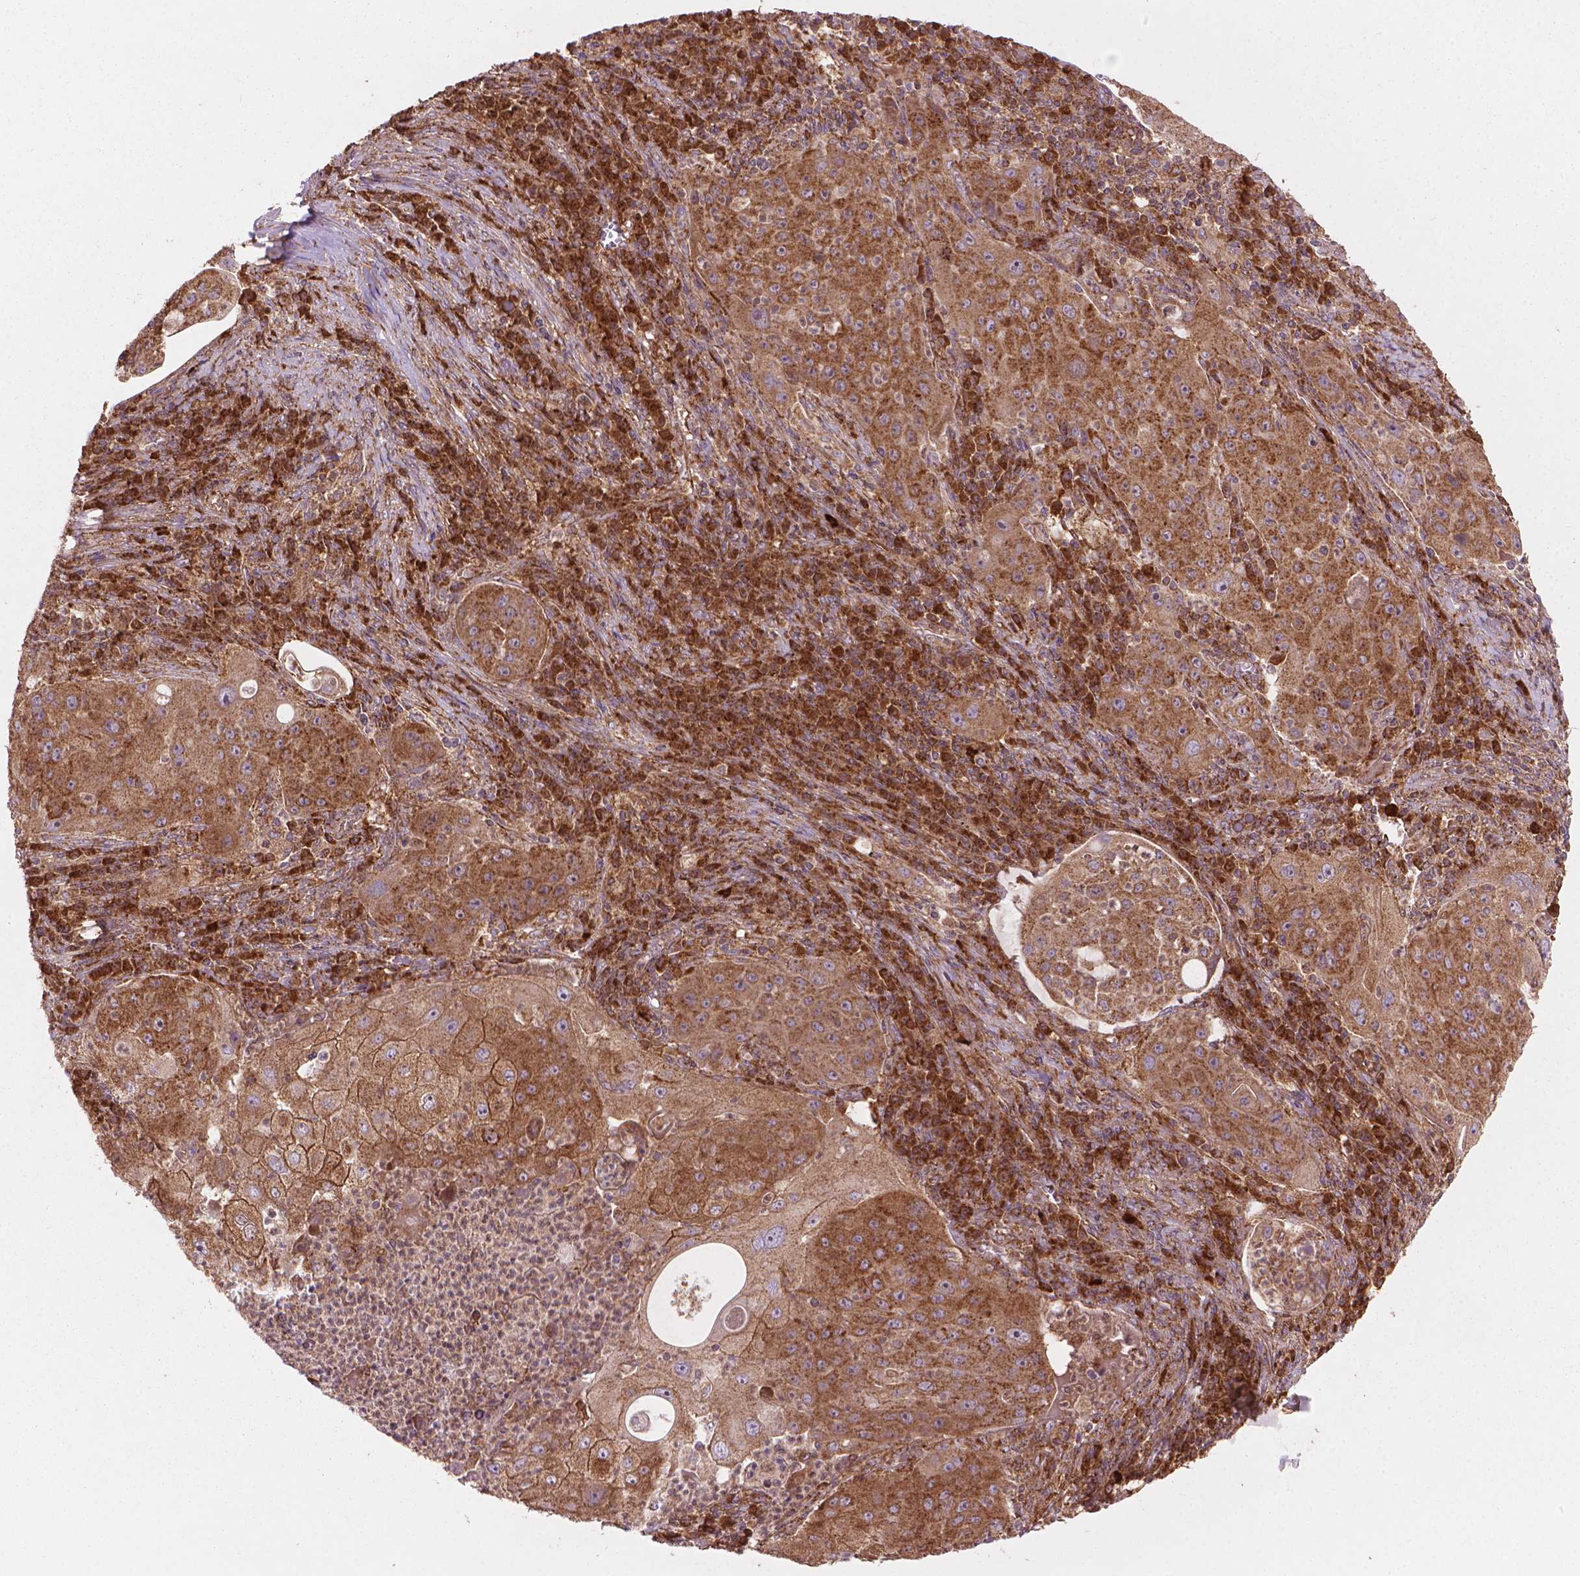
{"staining": {"intensity": "moderate", "quantity": ">75%", "location": "cytoplasmic/membranous"}, "tissue": "lung cancer", "cell_type": "Tumor cells", "image_type": "cancer", "snomed": [{"axis": "morphology", "description": "Squamous cell carcinoma, NOS"}, {"axis": "topography", "description": "Lung"}], "caption": "Protein staining by immunohistochemistry (IHC) displays moderate cytoplasmic/membranous staining in approximately >75% of tumor cells in lung cancer.", "gene": "VARS2", "patient": {"sex": "female", "age": 59}}